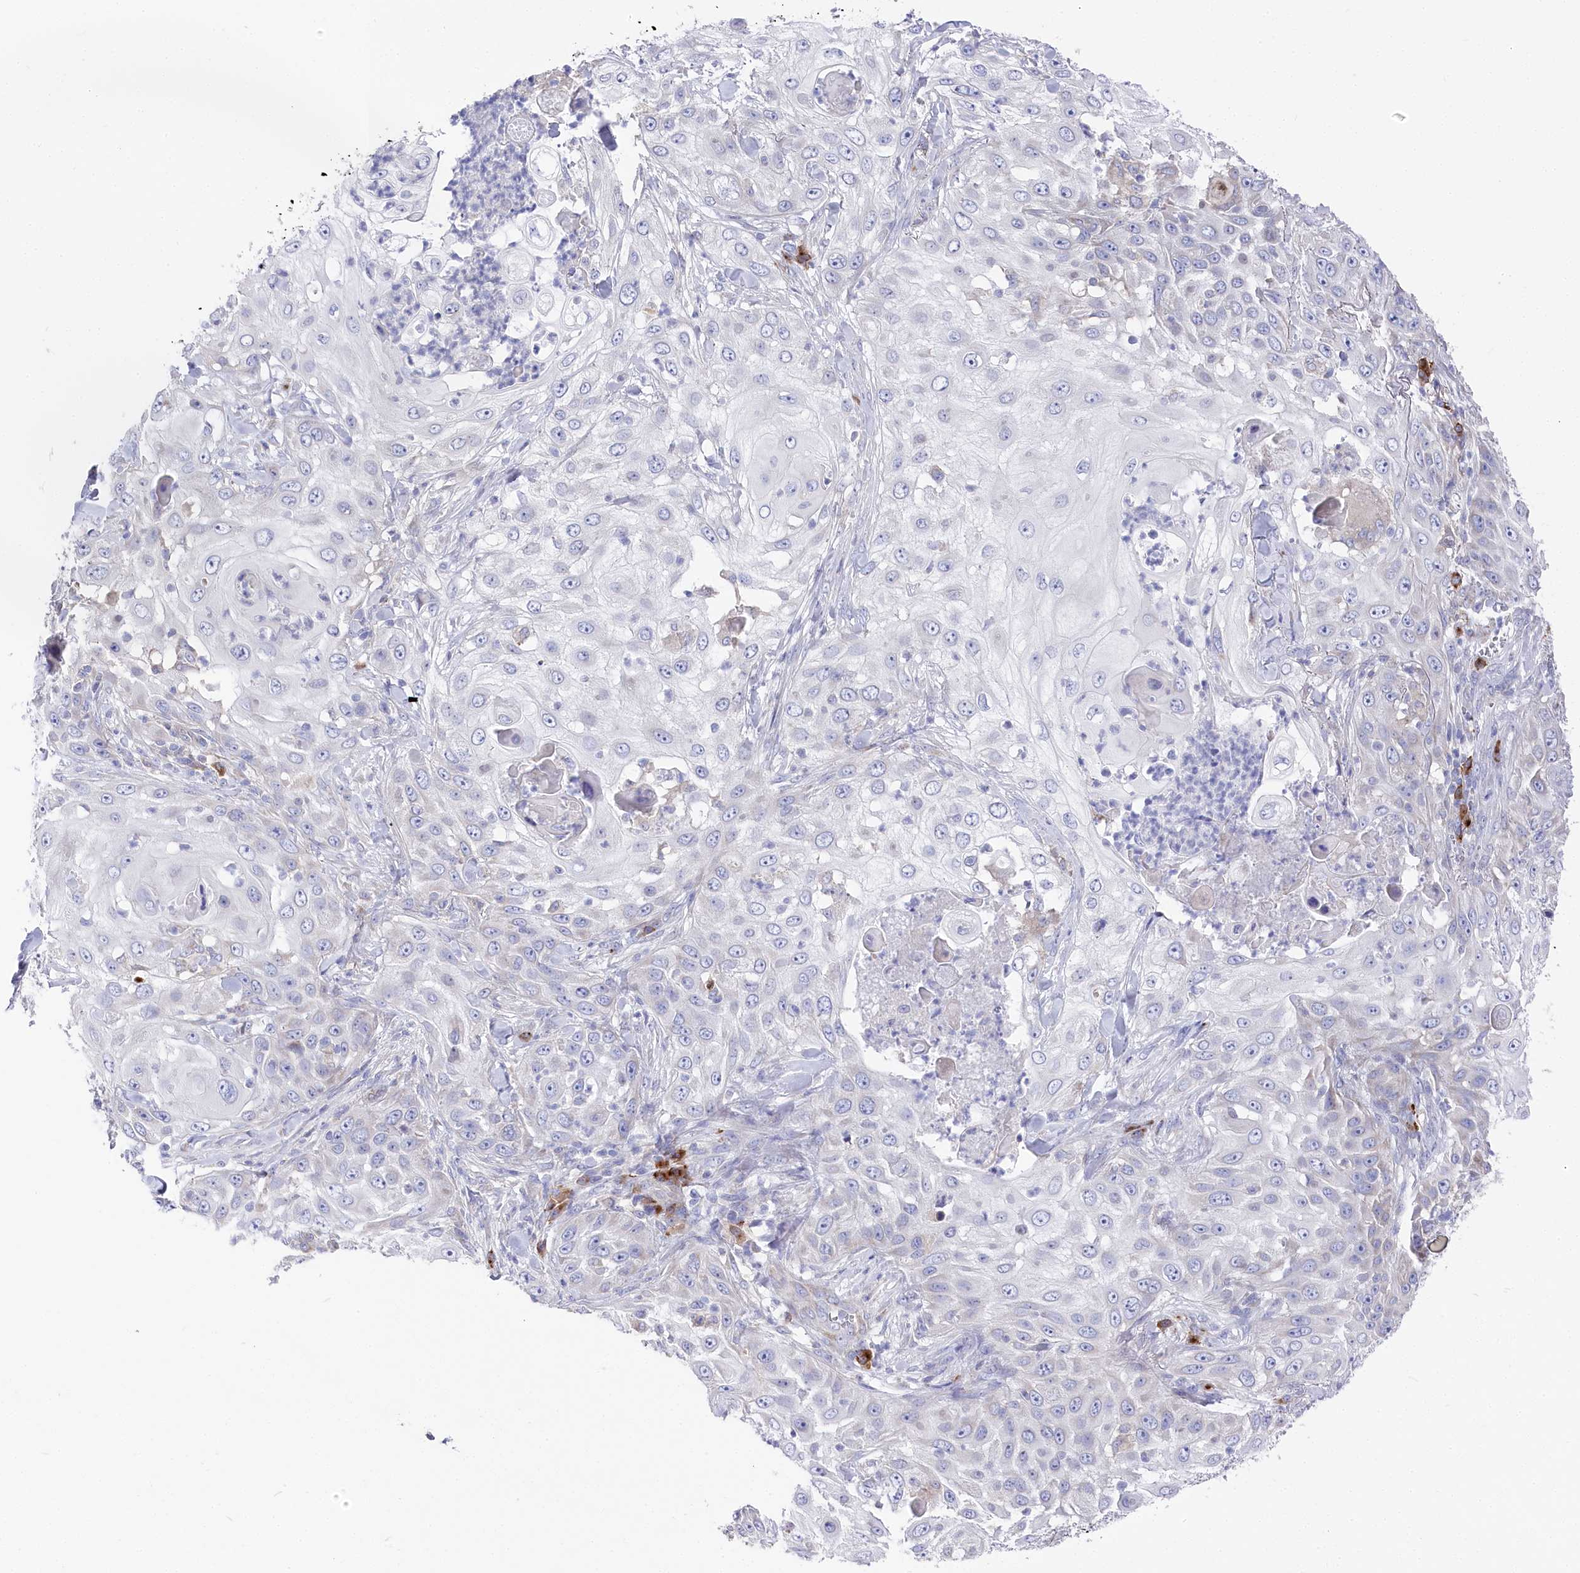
{"staining": {"intensity": "negative", "quantity": "none", "location": "none"}, "tissue": "skin cancer", "cell_type": "Tumor cells", "image_type": "cancer", "snomed": [{"axis": "morphology", "description": "Squamous cell carcinoma, NOS"}, {"axis": "topography", "description": "Skin"}], "caption": "There is no significant staining in tumor cells of skin squamous cell carcinoma.", "gene": "POGLUT1", "patient": {"sex": "female", "age": 44}}